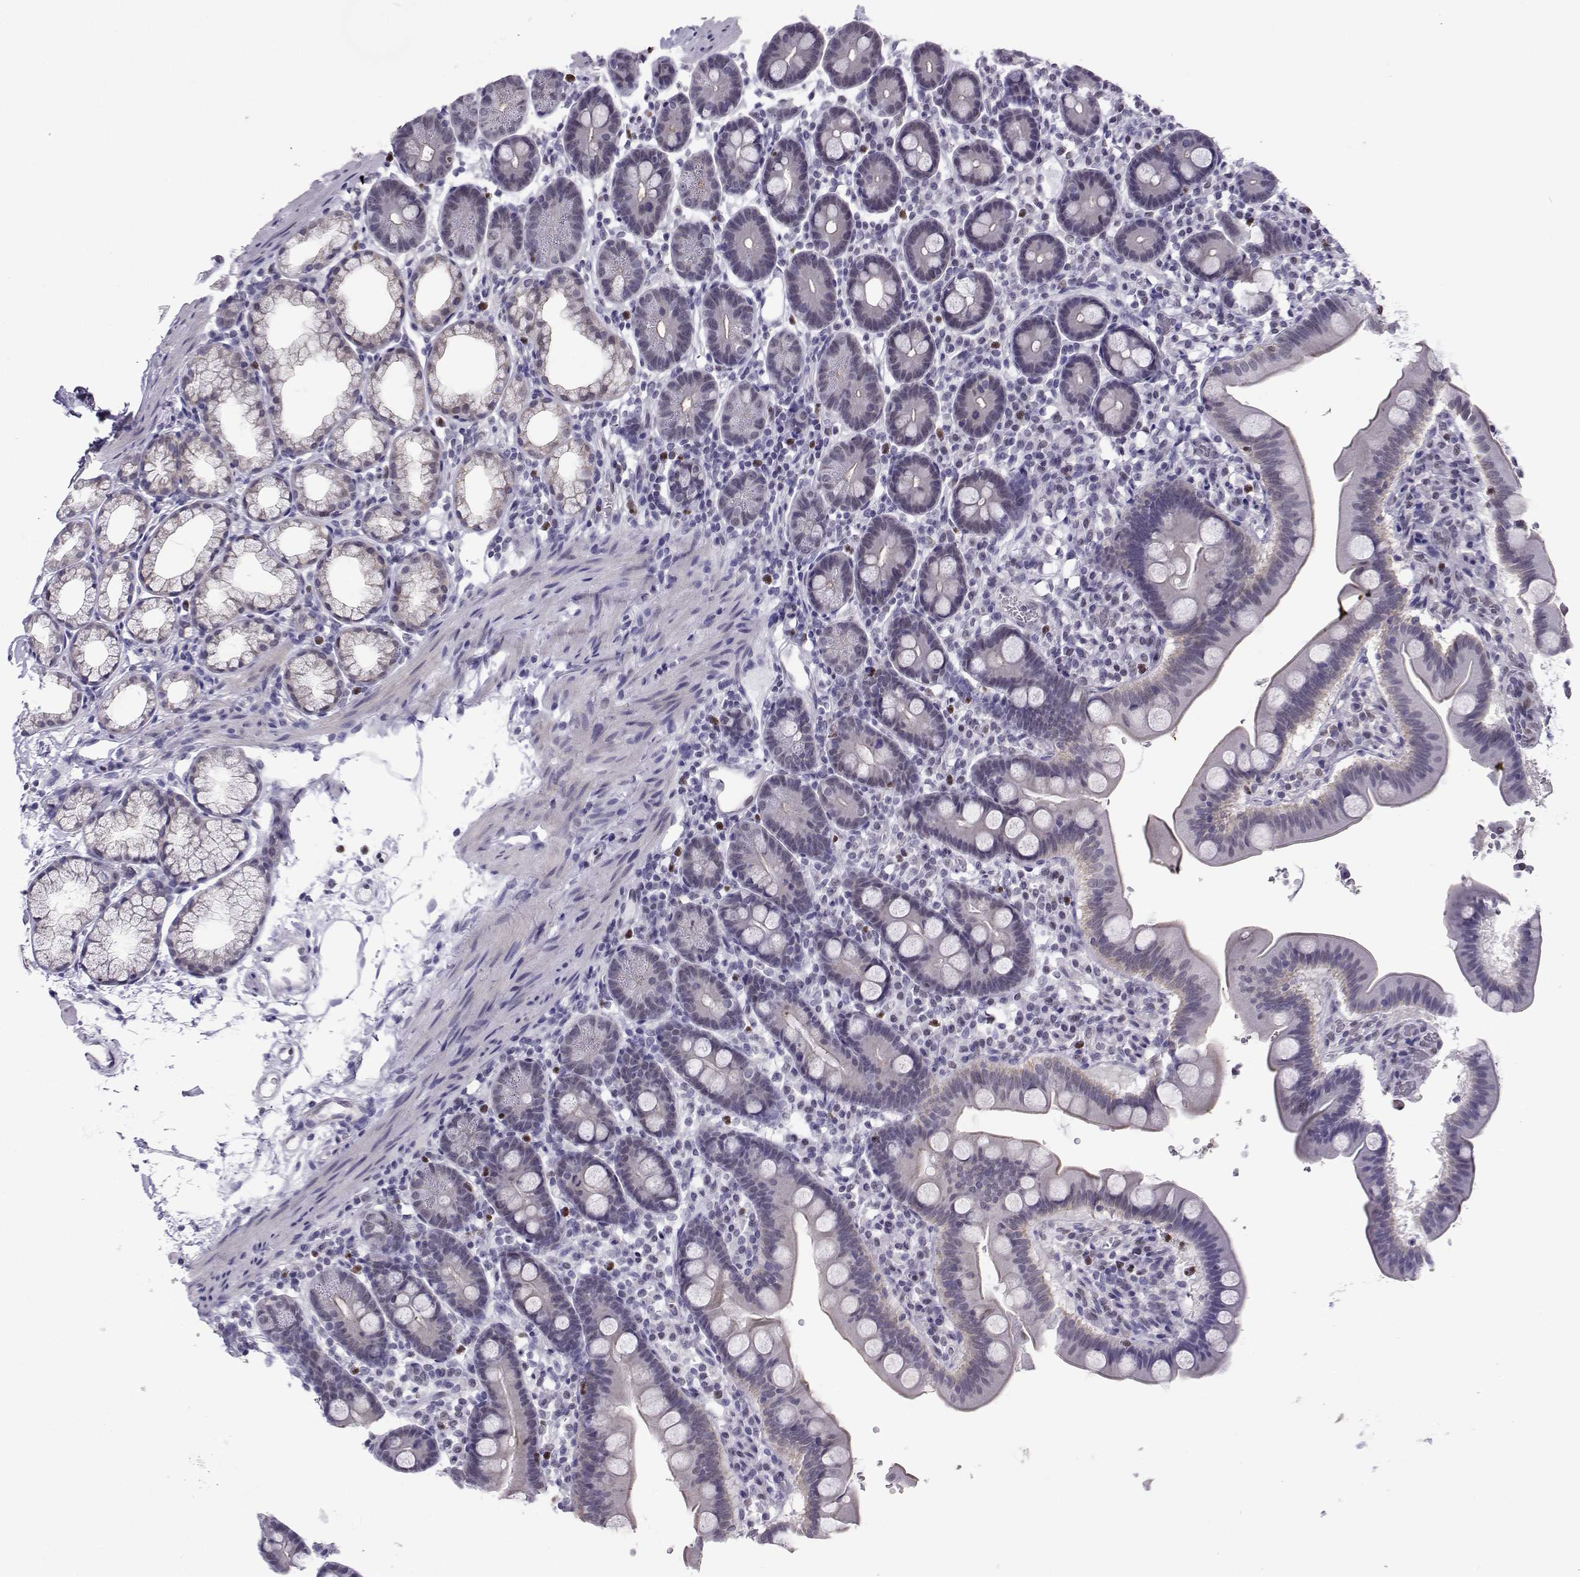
{"staining": {"intensity": "weak", "quantity": "25%-75%", "location": "cytoplasmic/membranous"}, "tissue": "duodenum", "cell_type": "Glandular cells", "image_type": "normal", "snomed": [{"axis": "morphology", "description": "Normal tissue, NOS"}, {"axis": "topography", "description": "Duodenum"}], "caption": "Benign duodenum demonstrates weak cytoplasmic/membranous expression in approximately 25%-75% of glandular cells, visualized by immunohistochemistry. The staining was performed using DAB, with brown indicating positive protein expression. Nuclei are stained blue with hematoxylin.", "gene": "TEDC2", "patient": {"sex": "male", "age": 59}}